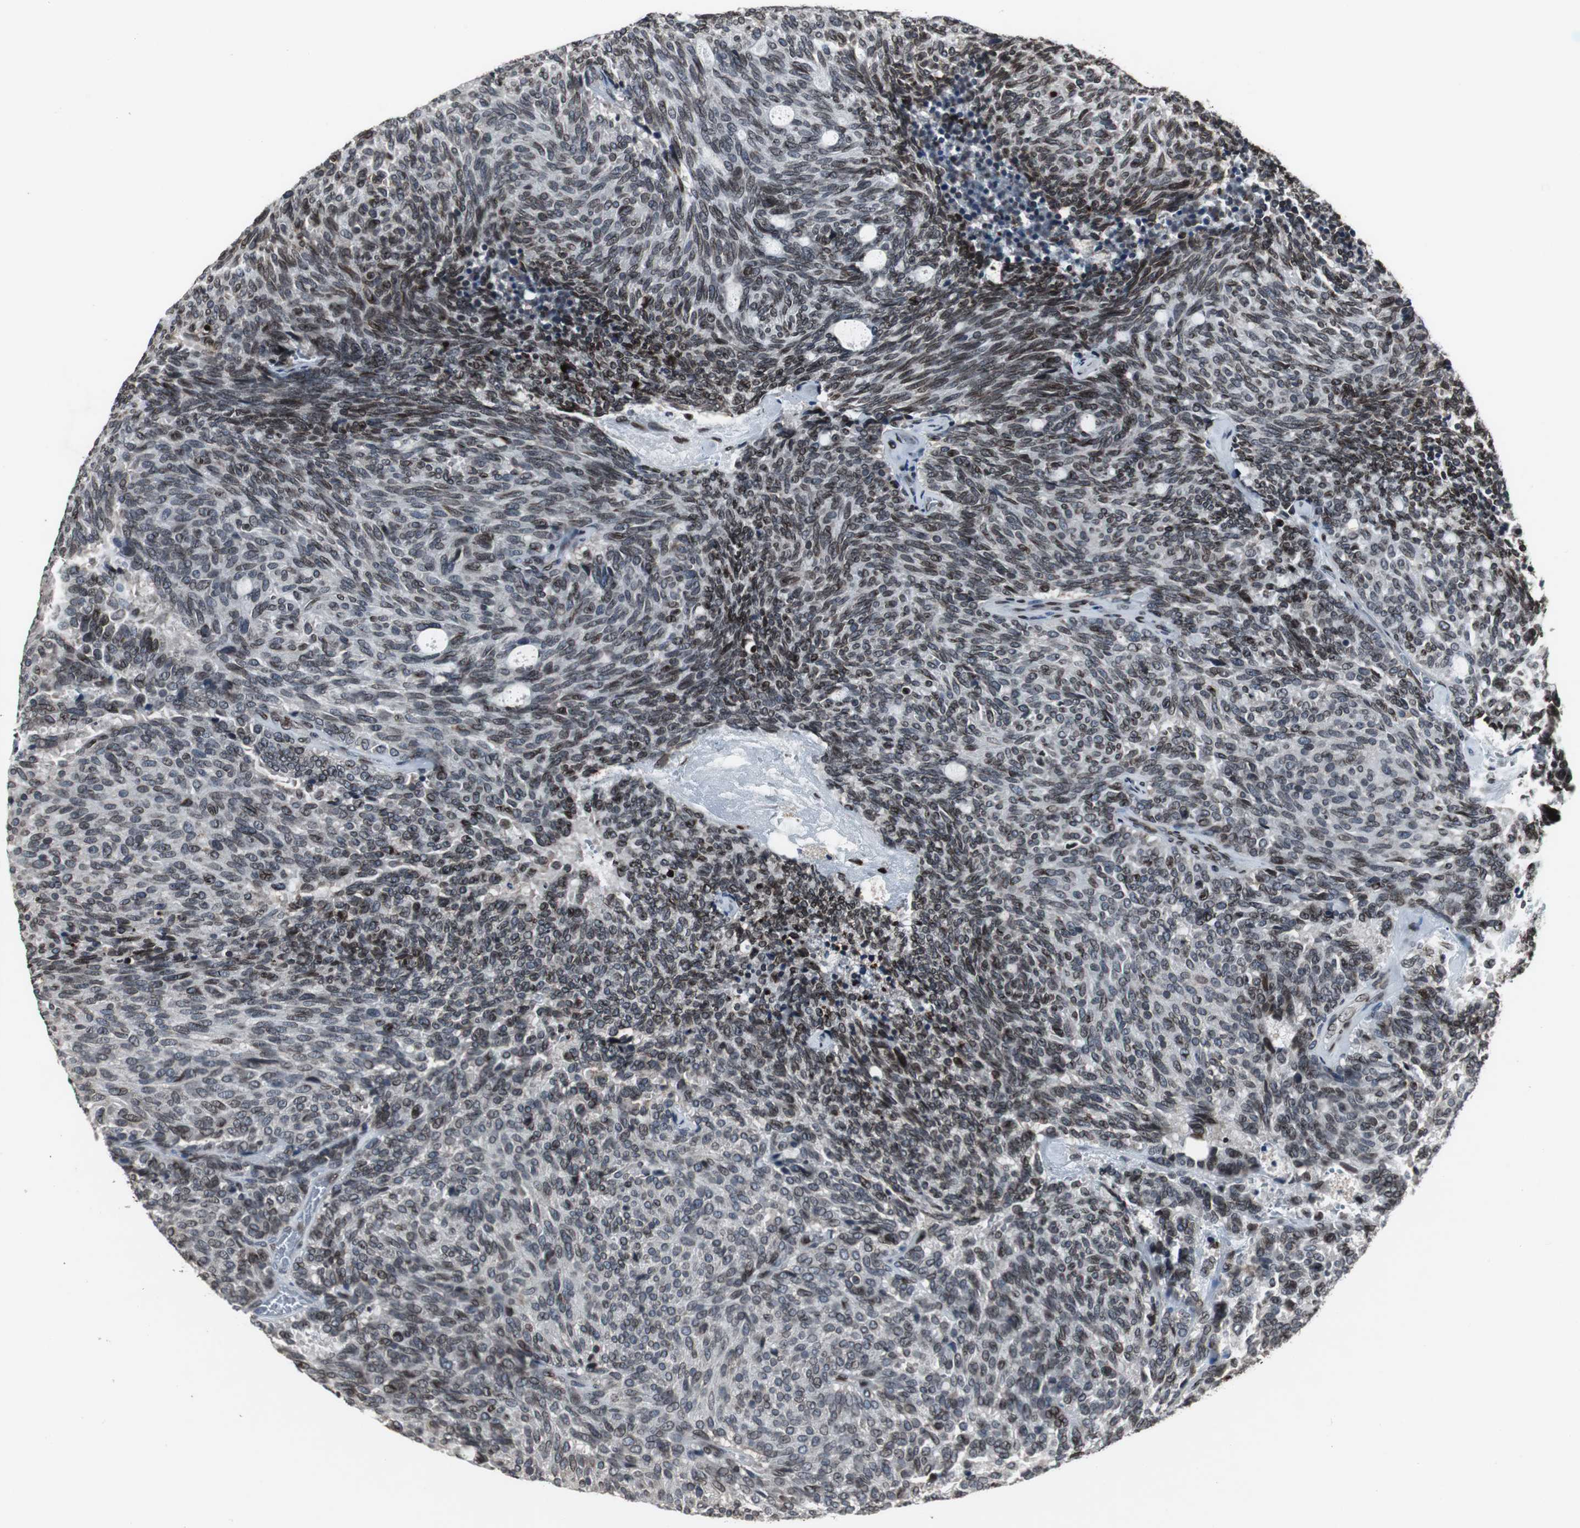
{"staining": {"intensity": "moderate", "quantity": ">75%", "location": "cytoplasmic/membranous,nuclear"}, "tissue": "carcinoid", "cell_type": "Tumor cells", "image_type": "cancer", "snomed": [{"axis": "morphology", "description": "Carcinoid, malignant, NOS"}, {"axis": "topography", "description": "Pancreas"}], "caption": "The micrograph displays staining of carcinoid, revealing moderate cytoplasmic/membranous and nuclear protein expression (brown color) within tumor cells.", "gene": "LMNA", "patient": {"sex": "female", "age": 54}}